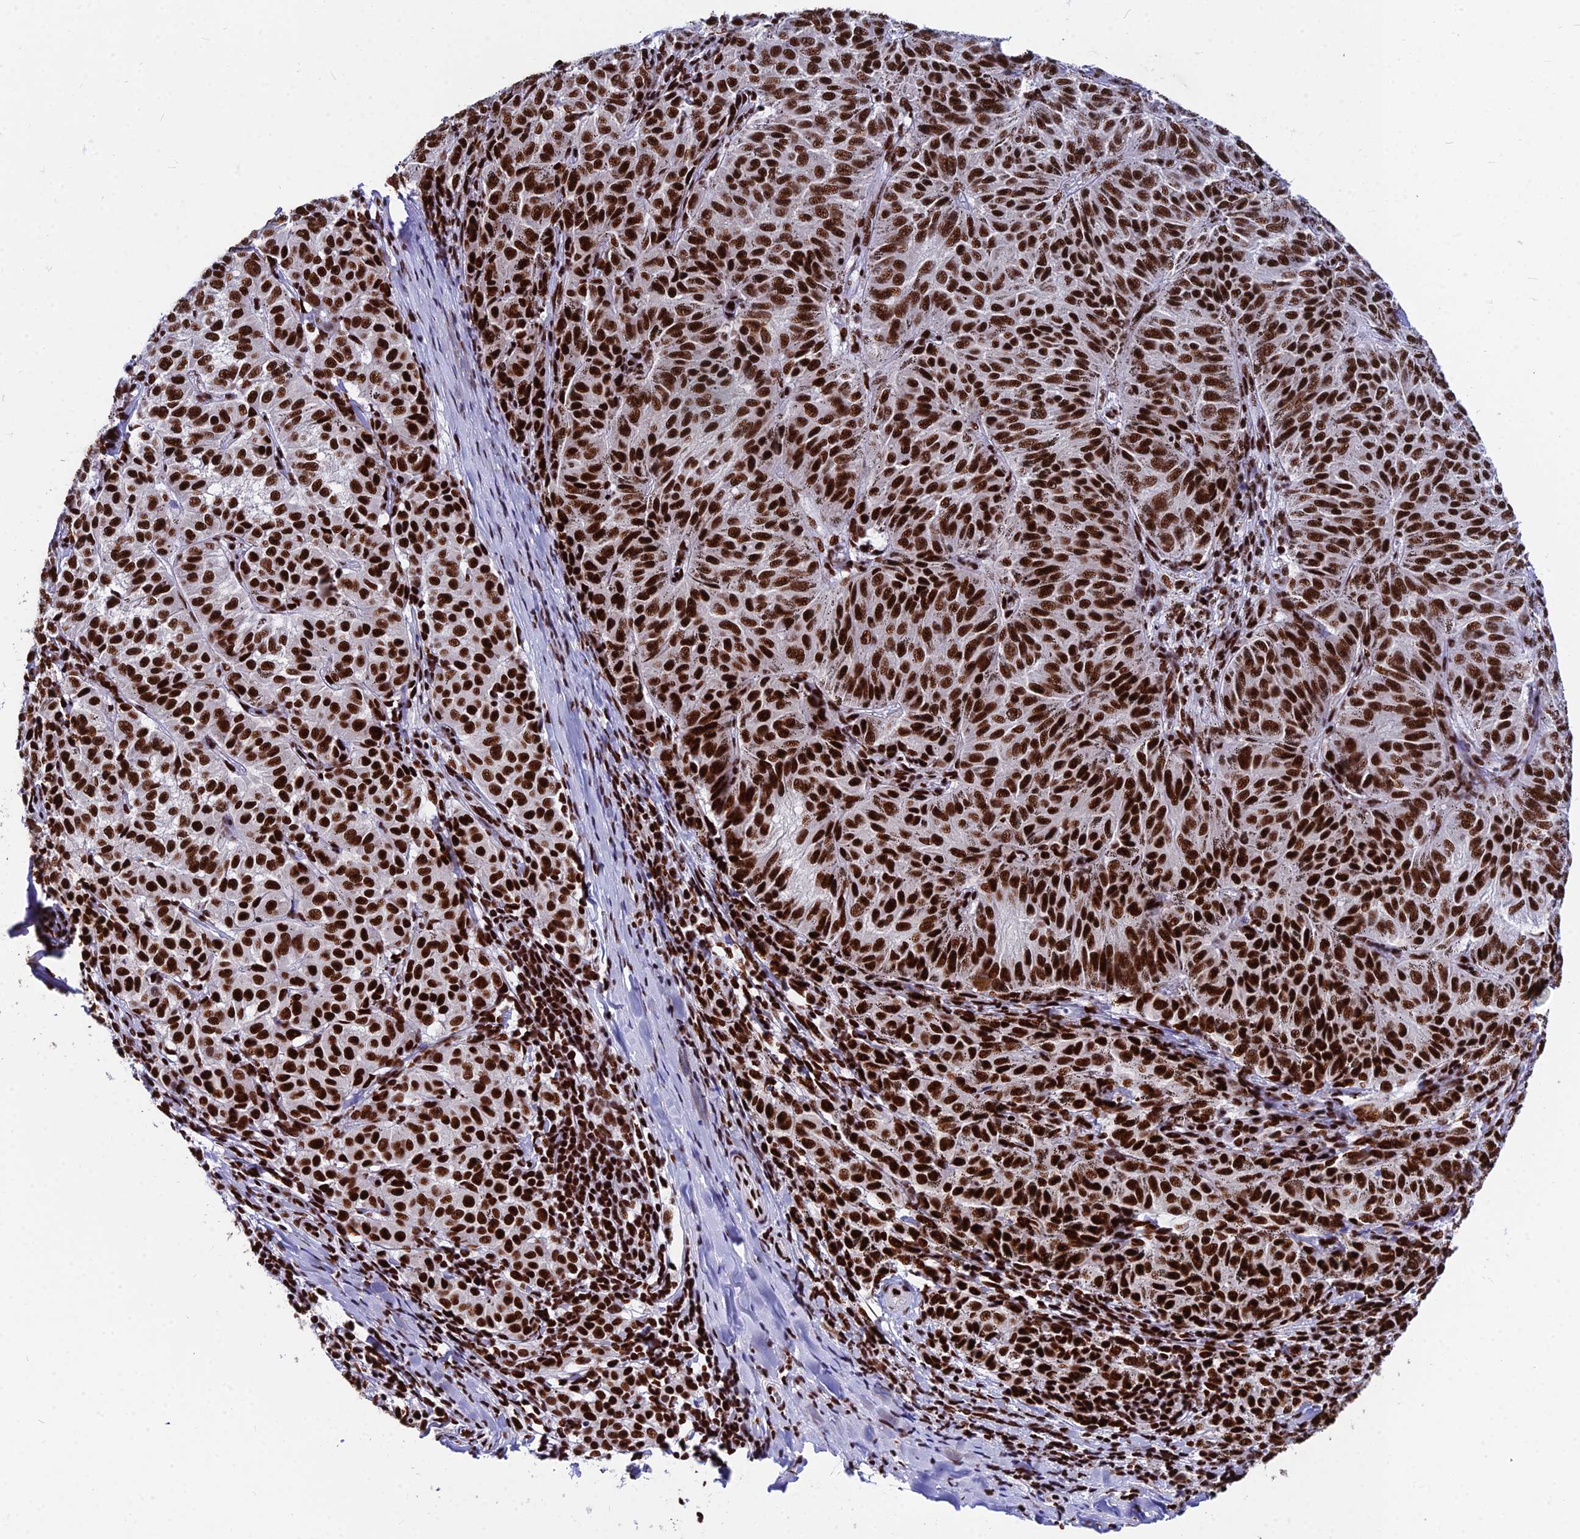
{"staining": {"intensity": "strong", "quantity": ">75%", "location": "nuclear"}, "tissue": "melanoma", "cell_type": "Tumor cells", "image_type": "cancer", "snomed": [{"axis": "morphology", "description": "Malignant melanoma, NOS"}, {"axis": "topography", "description": "Skin"}], "caption": "Approximately >75% of tumor cells in malignant melanoma exhibit strong nuclear protein expression as visualized by brown immunohistochemical staining.", "gene": "HNRNPH1", "patient": {"sex": "female", "age": 72}}